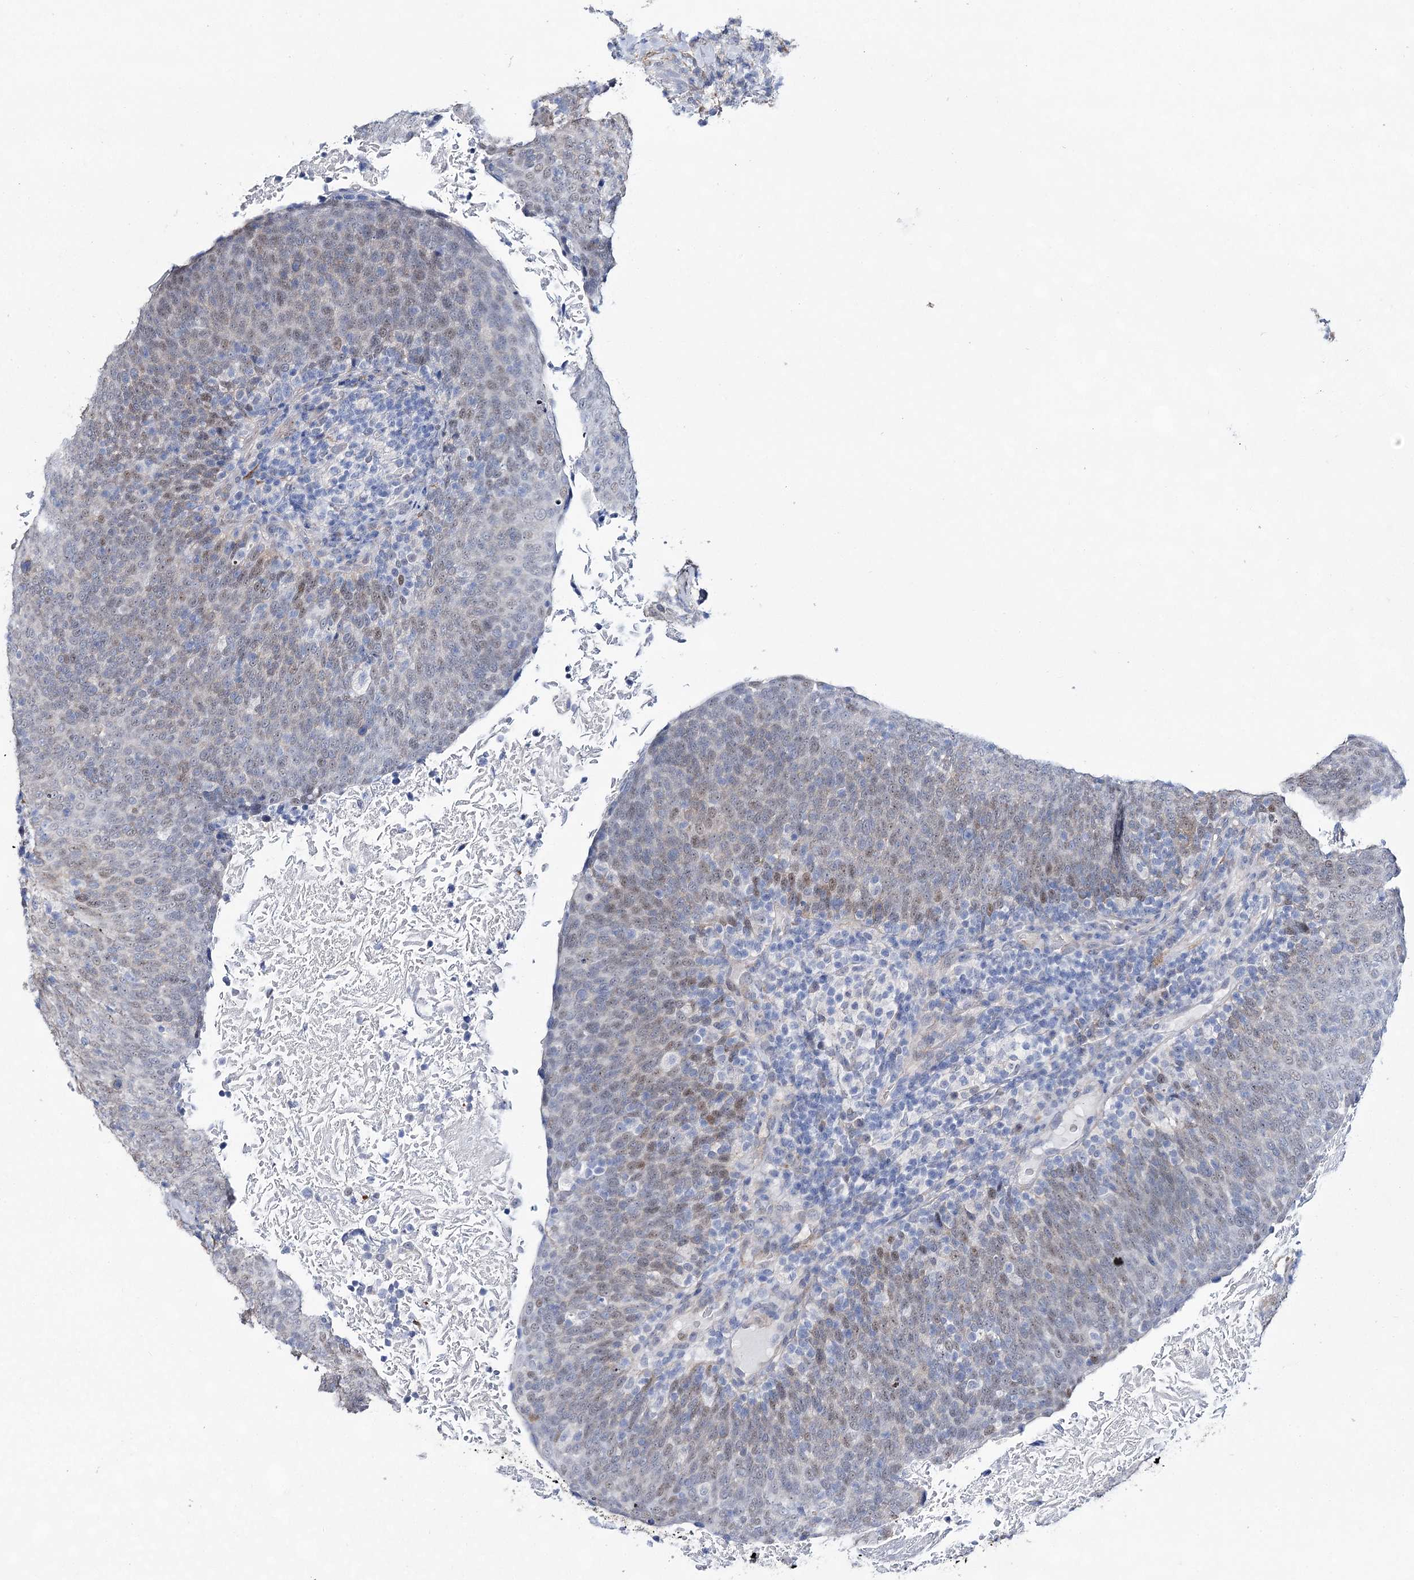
{"staining": {"intensity": "weak", "quantity": "<25%", "location": "nuclear"}, "tissue": "head and neck cancer", "cell_type": "Tumor cells", "image_type": "cancer", "snomed": [{"axis": "morphology", "description": "Squamous cell carcinoma, NOS"}, {"axis": "morphology", "description": "Squamous cell carcinoma, metastatic, NOS"}, {"axis": "topography", "description": "Lymph node"}, {"axis": "topography", "description": "Head-Neck"}], "caption": "Immunohistochemical staining of squamous cell carcinoma (head and neck) exhibits no significant staining in tumor cells. (DAB (3,3'-diaminobenzidine) immunohistochemistry with hematoxylin counter stain).", "gene": "UGDH", "patient": {"sex": "male", "age": 62}}